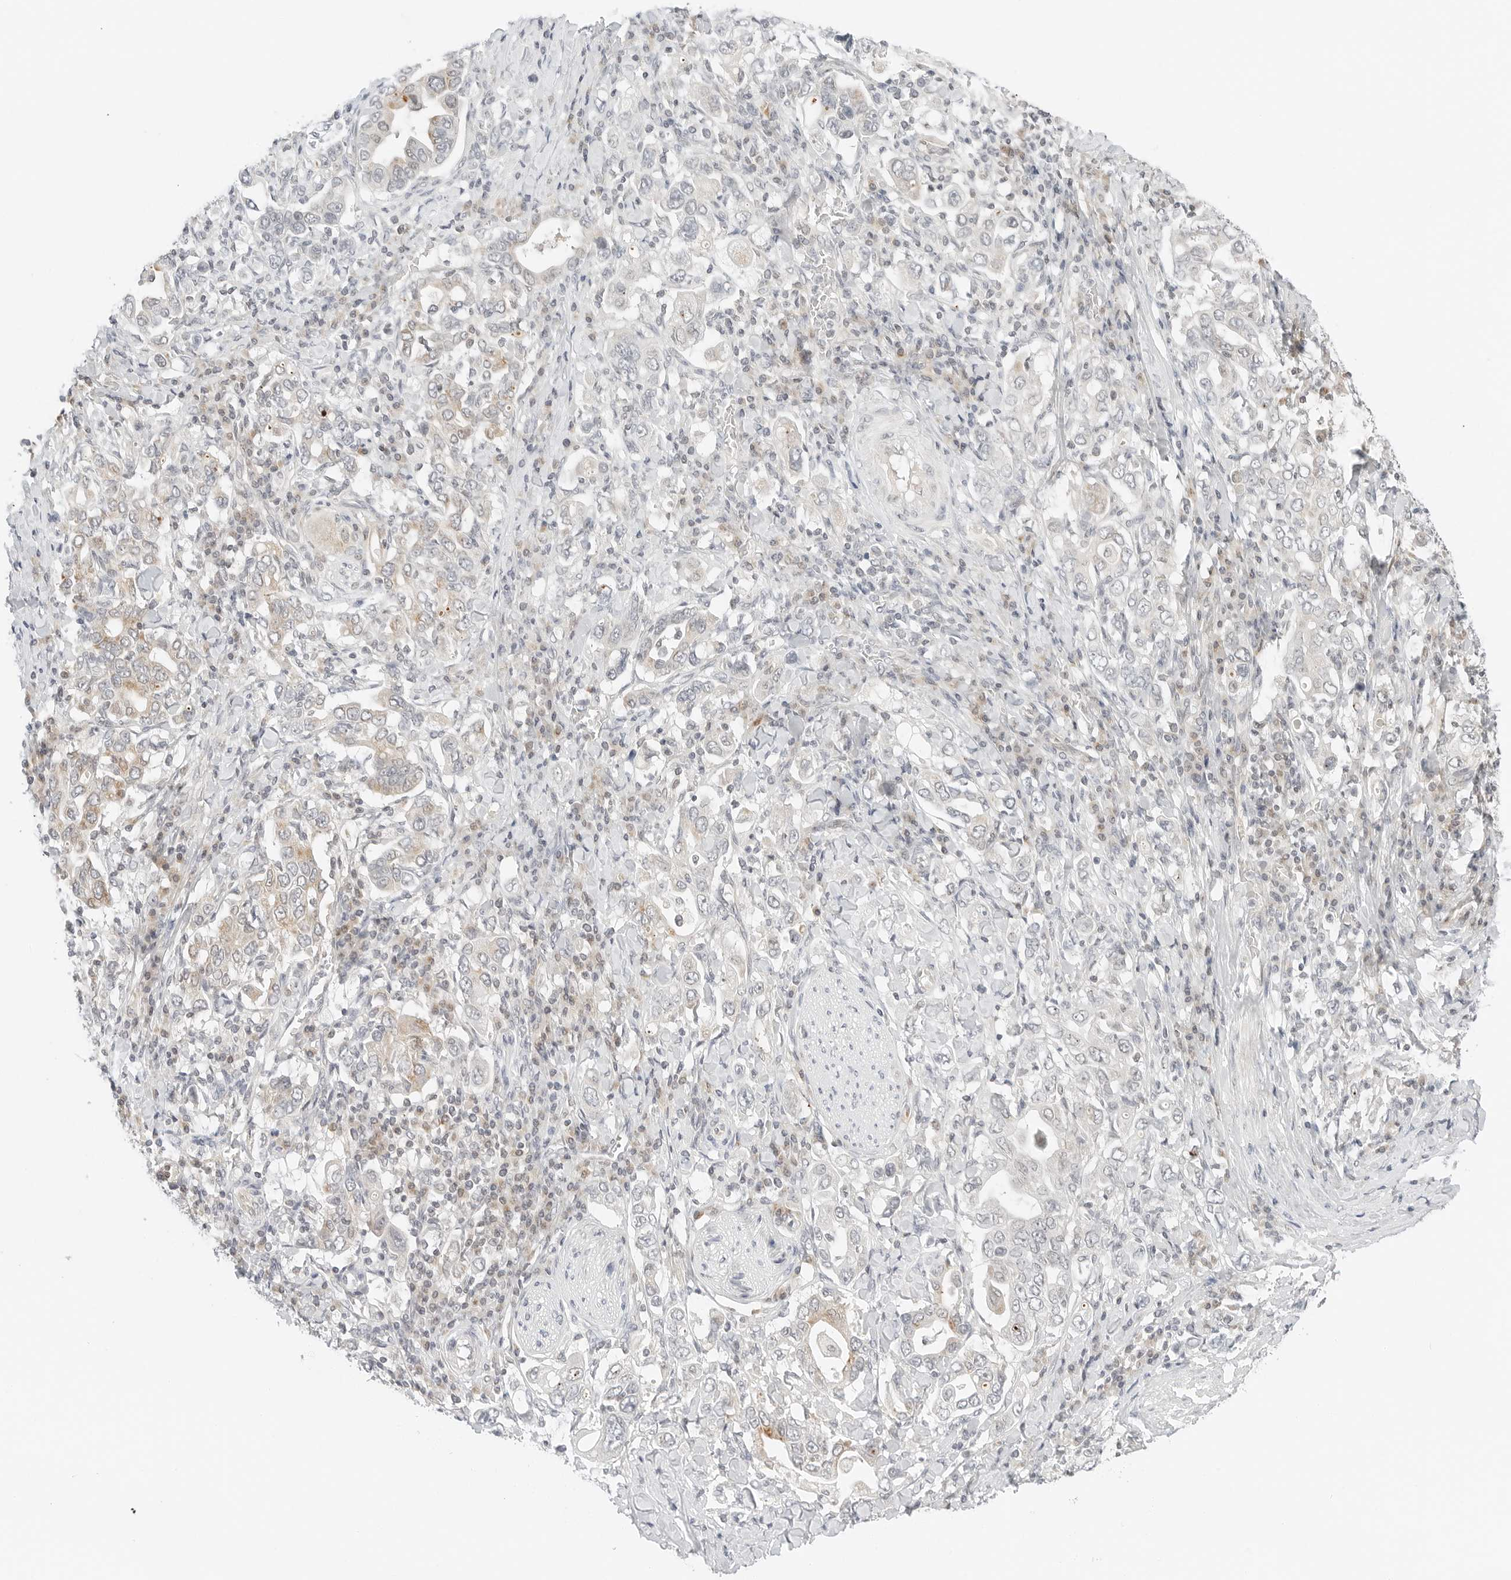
{"staining": {"intensity": "weak", "quantity": "<25%", "location": "cytoplasmic/membranous"}, "tissue": "stomach cancer", "cell_type": "Tumor cells", "image_type": "cancer", "snomed": [{"axis": "morphology", "description": "Adenocarcinoma, NOS"}, {"axis": "topography", "description": "Stomach, upper"}], "caption": "DAB (3,3'-diaminobenzidine) immunohistochemical staining of stomach cancer (adenocarcinoma) demonstrates no significant expression in tumor cells. Brightfield microscopy of IHC stained with DAB (brown) and hematoxylin (blue), captured at high magnification.", "gene": "IQCC", "patient": {"sex": "male", "age": 62}}